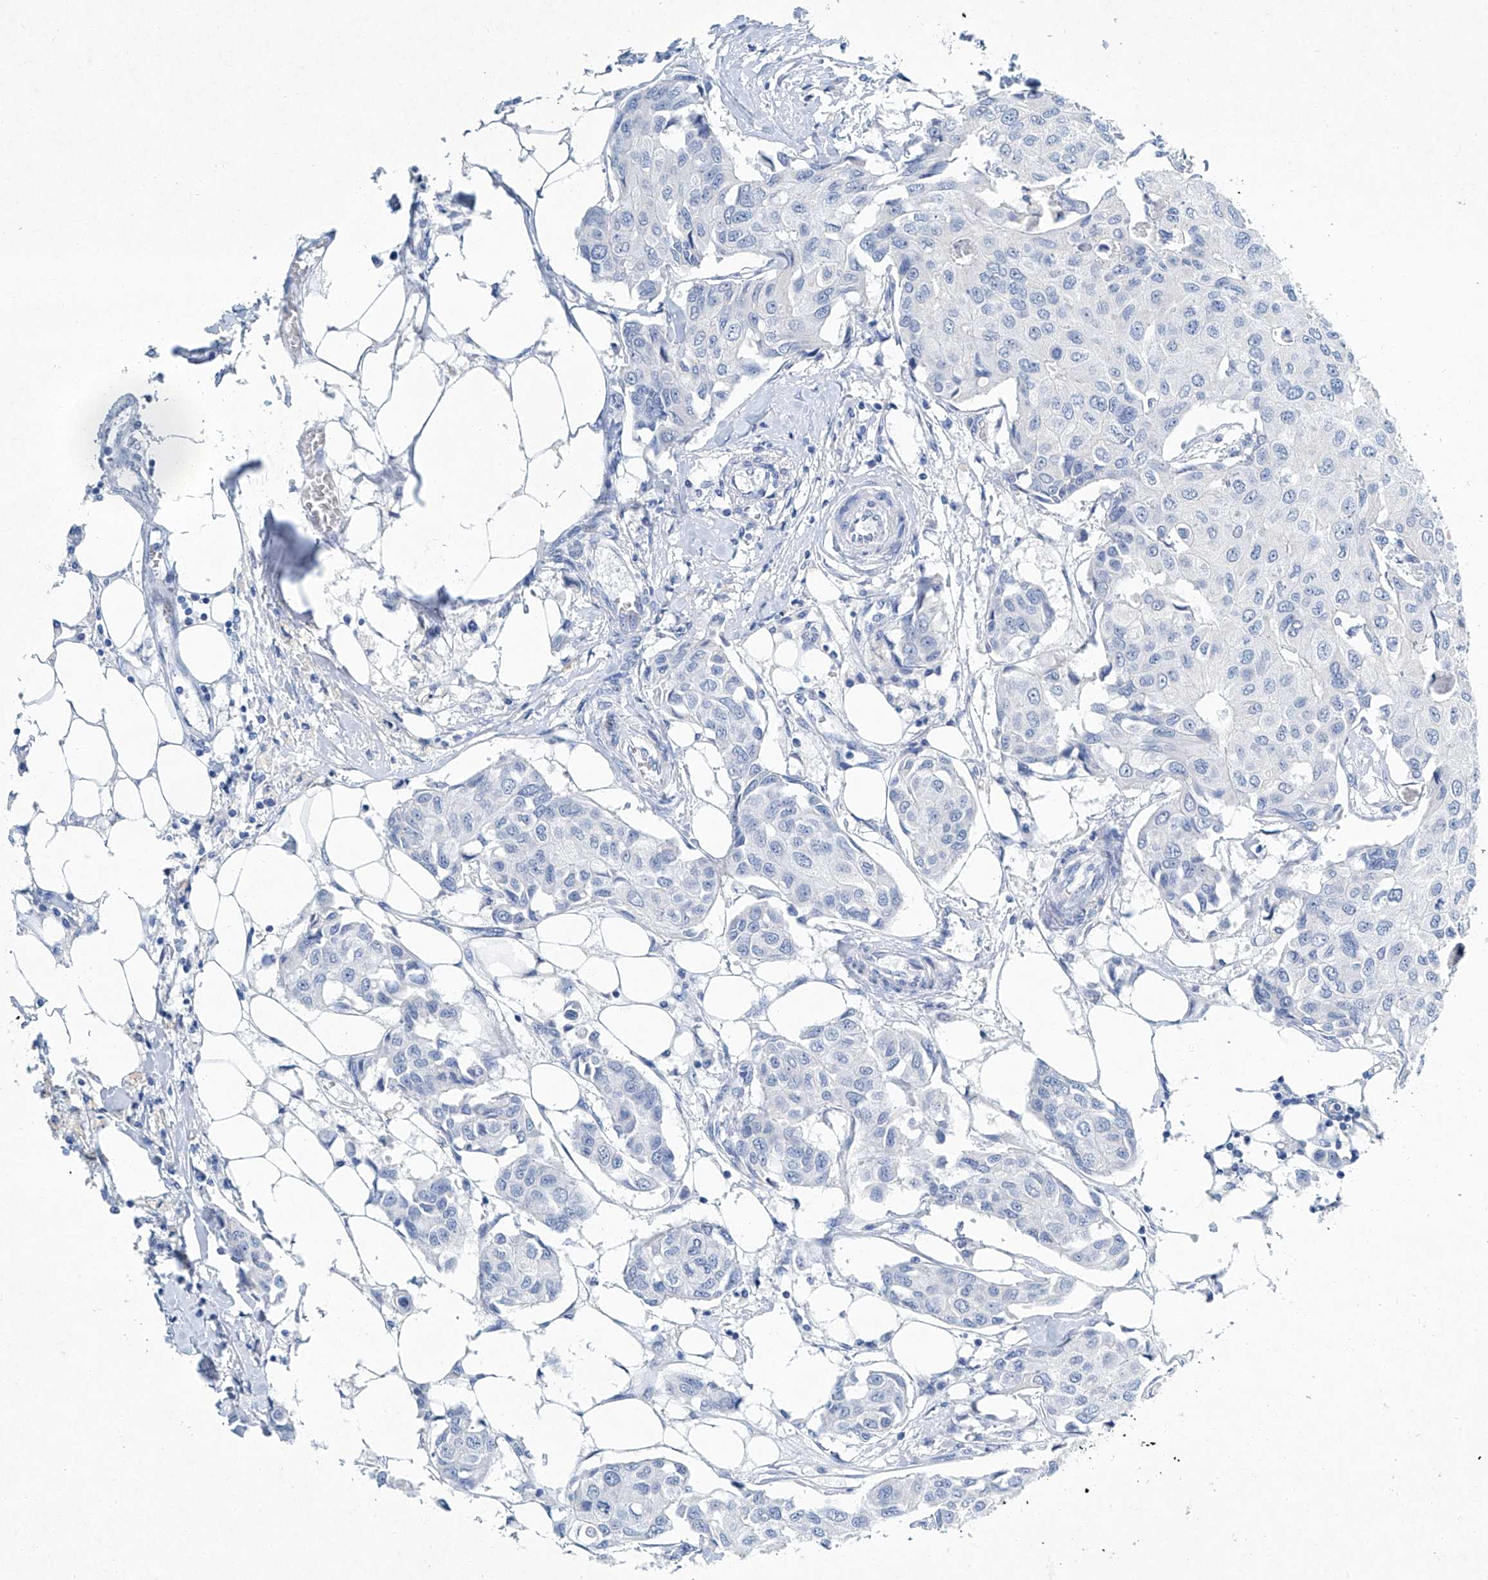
{"staining": {"intensity": "negative", "quantity": "none", "location": "none"}, "tissue": "breast cancer", "cell_type": "Tumor cells", "image_type": "cancer", "snomed": [{"axis": "morphology", "description": "Duct carcinoma"}, {"axis": "topography", "description": "Breast"}], "caption": "Human breast cancer (intraductal carcinoma) stained for a protein using immunohistochemistry (IHC) demonstrates no staining in tumor cells.", "gene": "CYP2A7", "patient": {"sex": "female", "age": 80}}